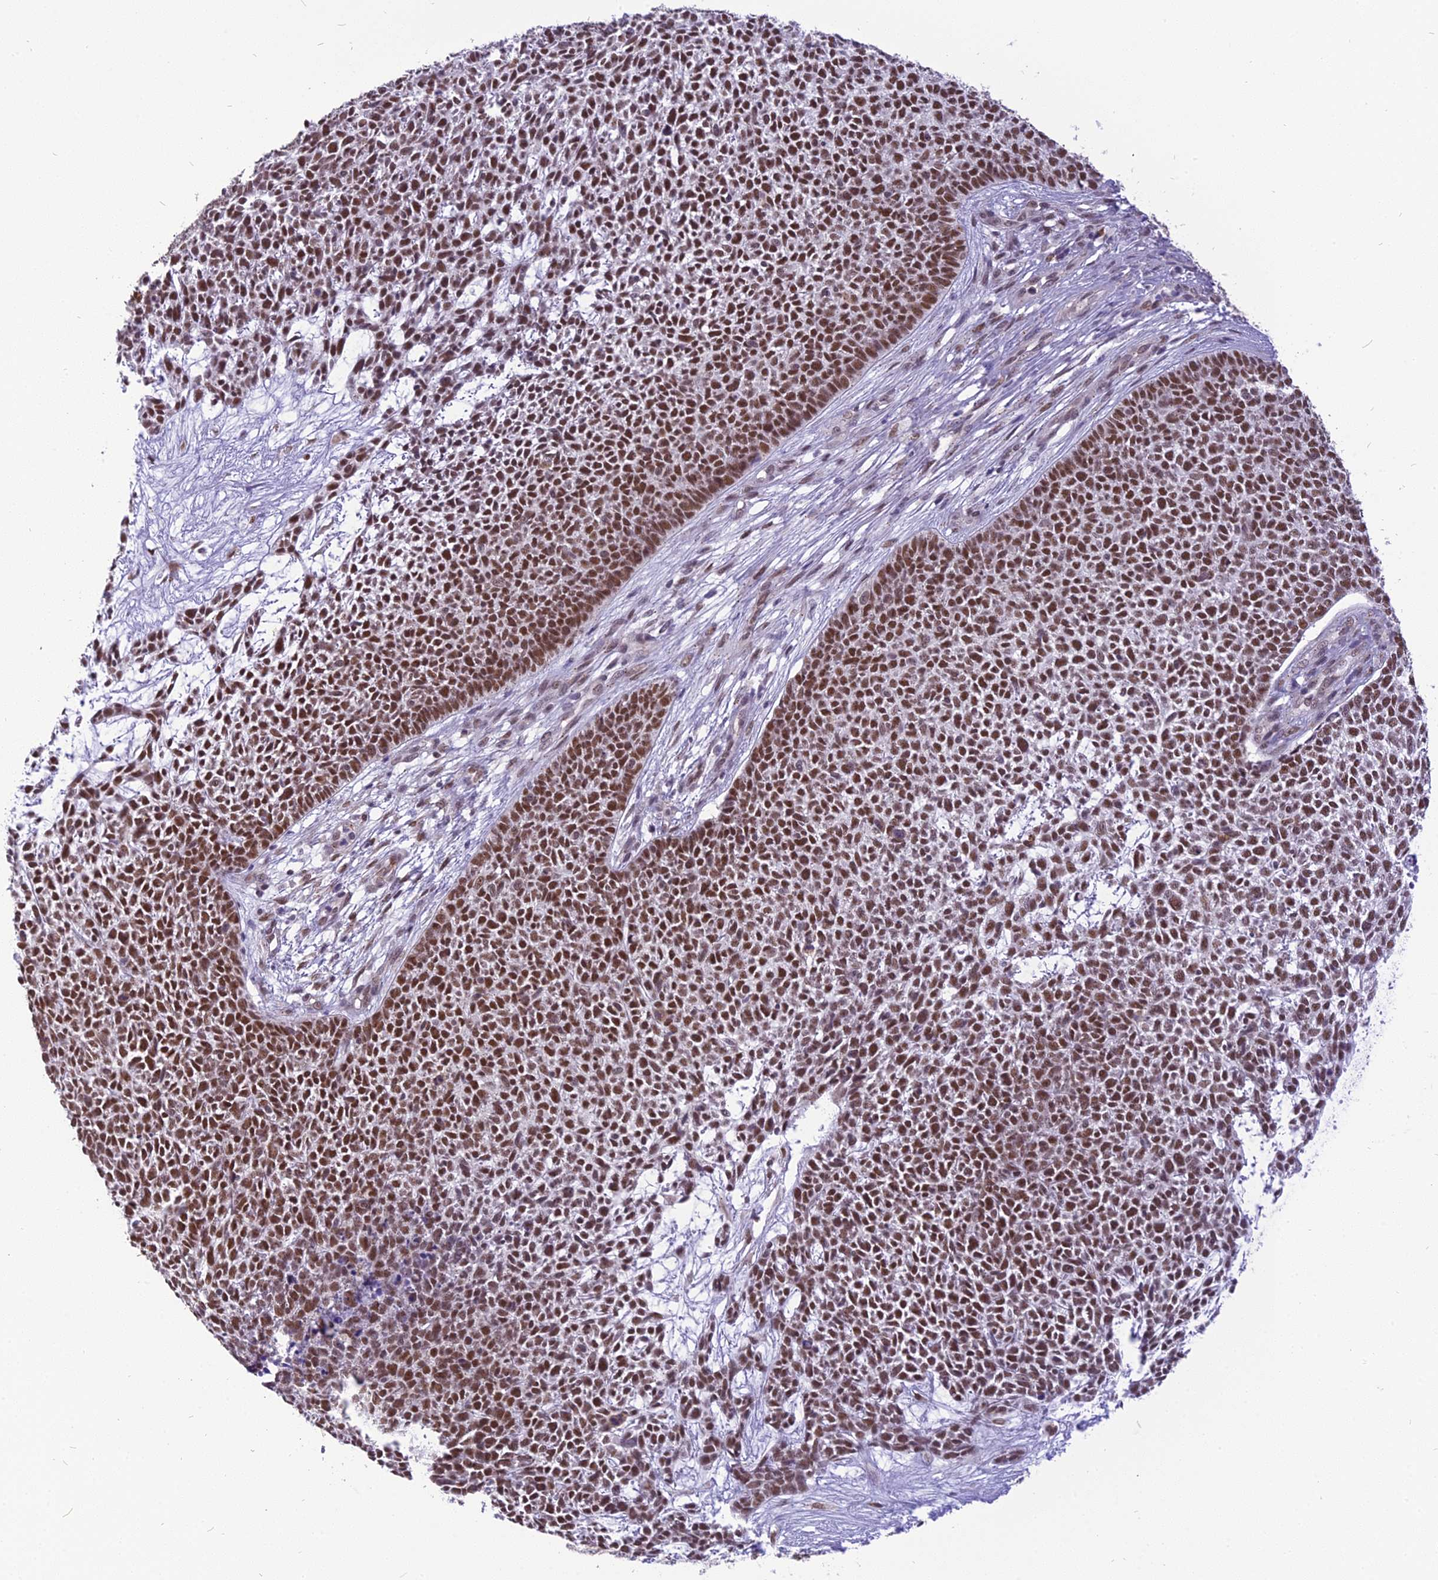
{"staining": {"intensity": "moderate", "quantity": ">75%", "location": "nuclear"}, "tissue": "skin cancer", "cell_type": "Tumor cells", "image_type": "cancer", "snomed": [{"axis": "morphology", "description": "Basal cell carcinoma"}, {"axis": "topography", "description": "Skin"}], "caption": "Brown immunohistochemical staining in basal cell carcinoma (skin) displays moderate nuclear staining in about >75% of tumor cells.", "gene": "IRF2BP1", "patient": {"sex": "female", "age": 84}}